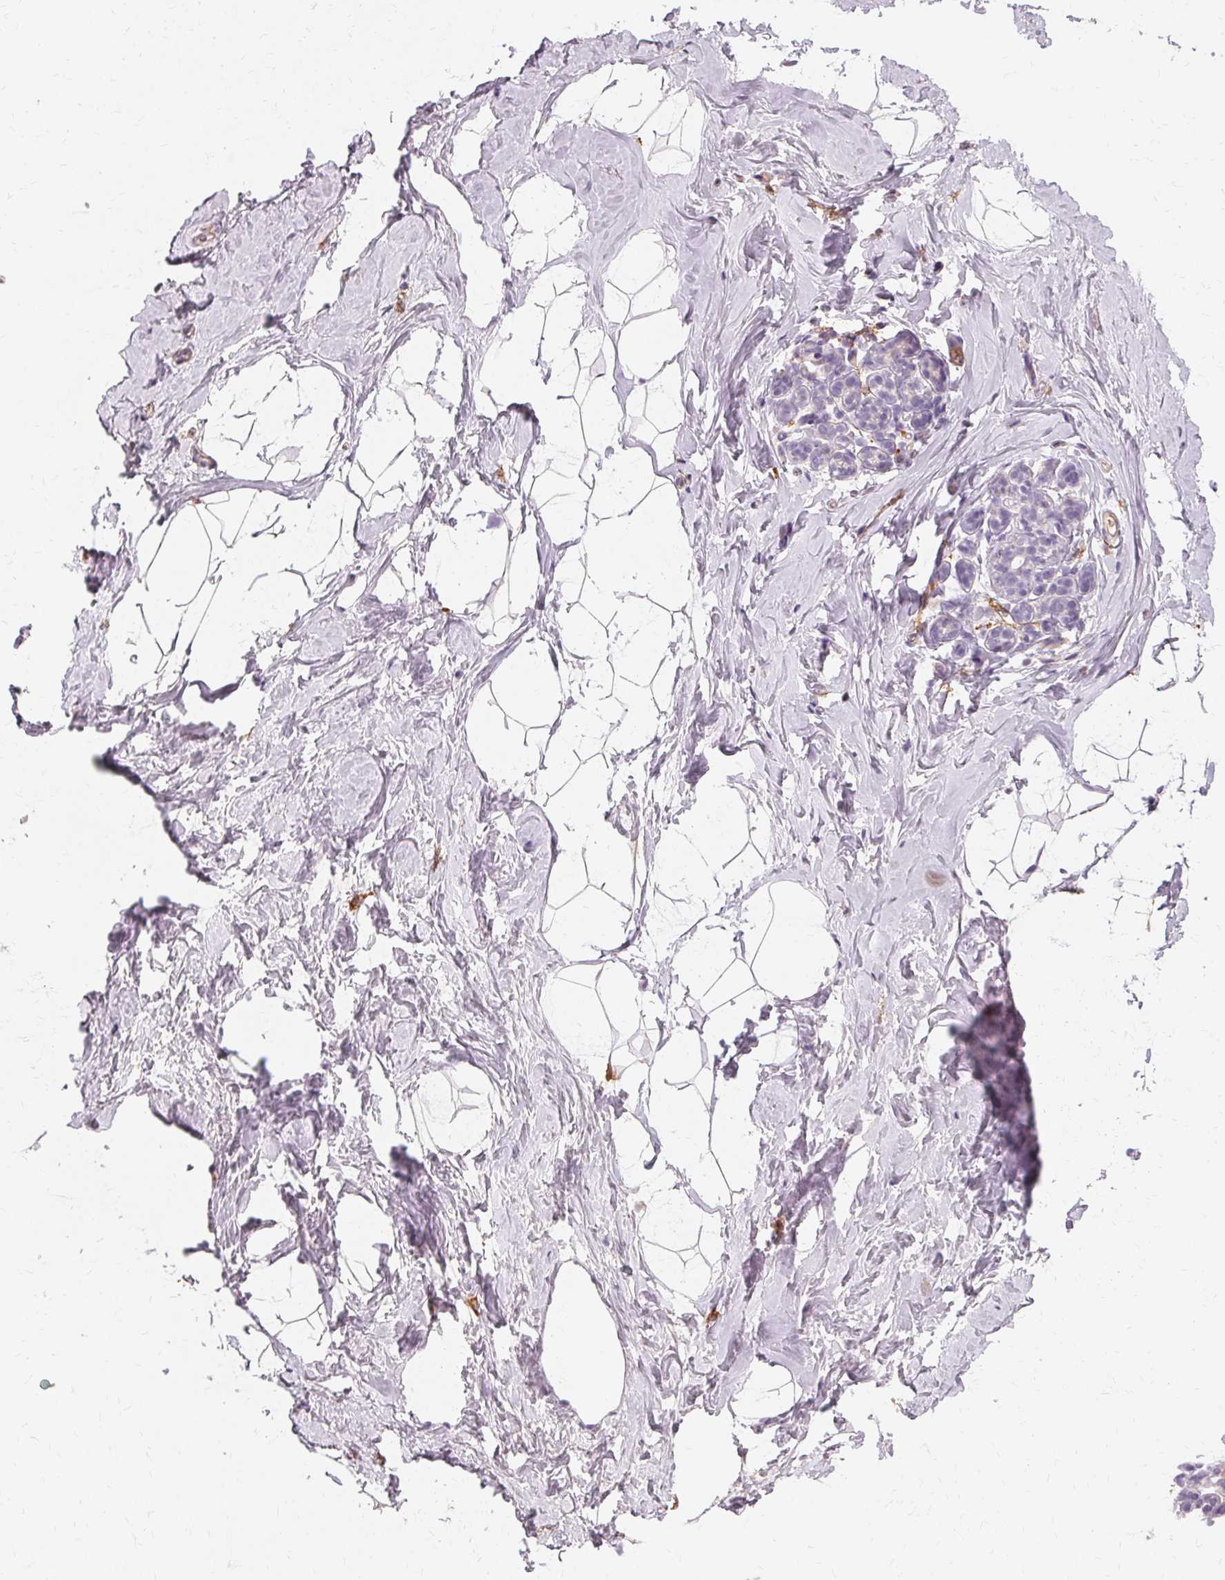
{"staining": {"intensity": "negative", "quantity": "none", "location": "none"}, "tissue": "breast", "cell_type": "Adipocytes", "image_type": "normal", "snomed": [{"axis": "morphology", "description": "Normal tissue, NOS"}, {"axis": "topography", "description": "Breast"}], "caption": "DAB (3,3'-diaminobenzidine) immunohistochemical staining of unremarkable breast displays no significant expression in adipocytes. The staining was performed using DAB (3,3'-diaminobenzidine) to visualize the protein expression in brown, while the nuclei were stained in blue with hematoxylin (Magnification: 20x).", "gene": "IFNGR1", "patient": {"sex": "female", "age": 32}}